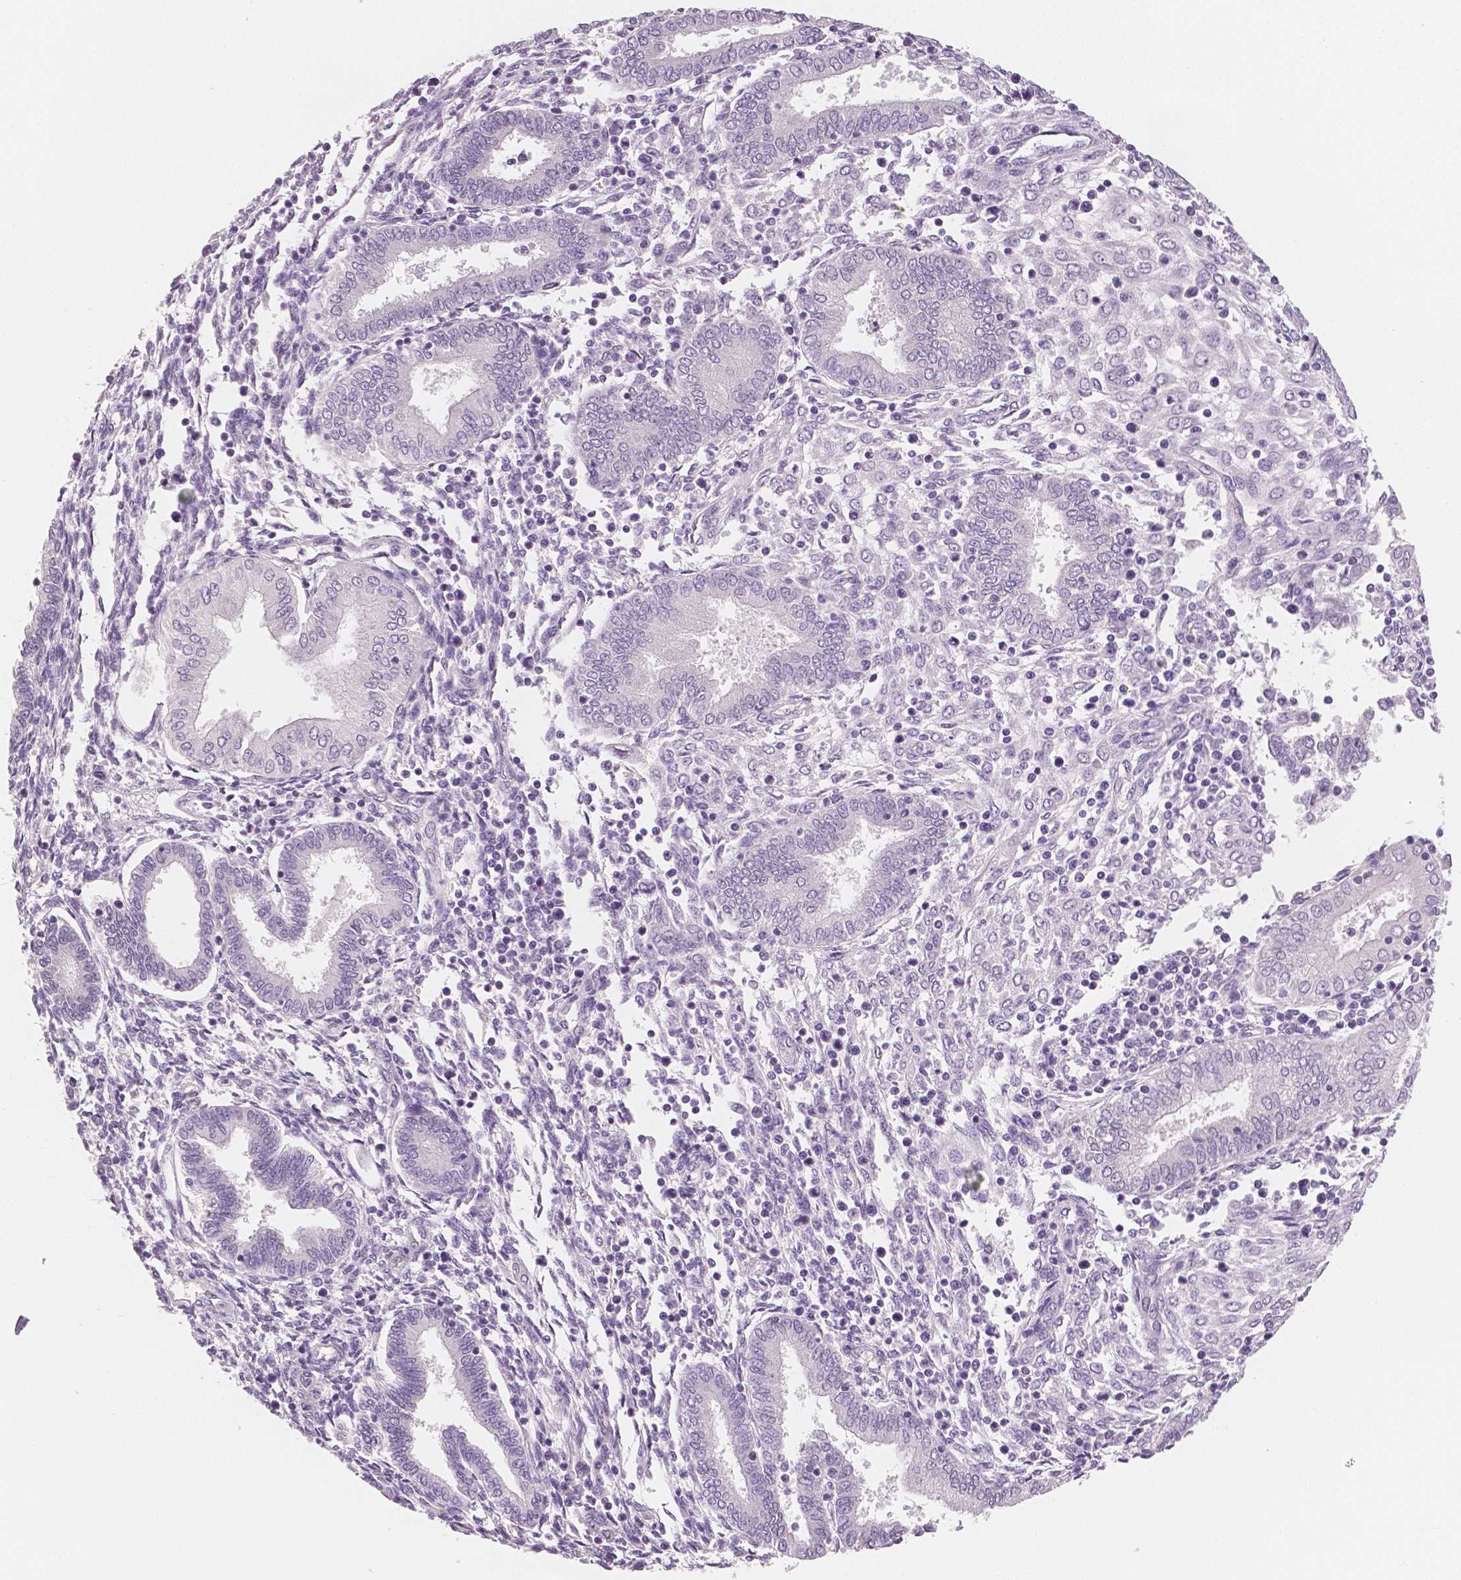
{"staining": {"intensity": "negative", "quantity": "none", "location": "none"}, "tissue": "endometrium", "cell_type": "Cells in endometrial stroma", "image_type": "normal", "snomed": [{"axis": "morphology", "description": "Normal tissue, NOS"}, {"axis": "topography", "description": "Endometrium"}], "caption": "Cells in endometrial stroma show no significant protein staining in unremarkable endometrium. (Stains: DAB immunohistochemistry (IHC) with hematoxylin counter stain, Microscopy: brightfield microscopy at high magnification).", "gene": "TSPAN7", "patient": {"sex": "female", "age": 42}}